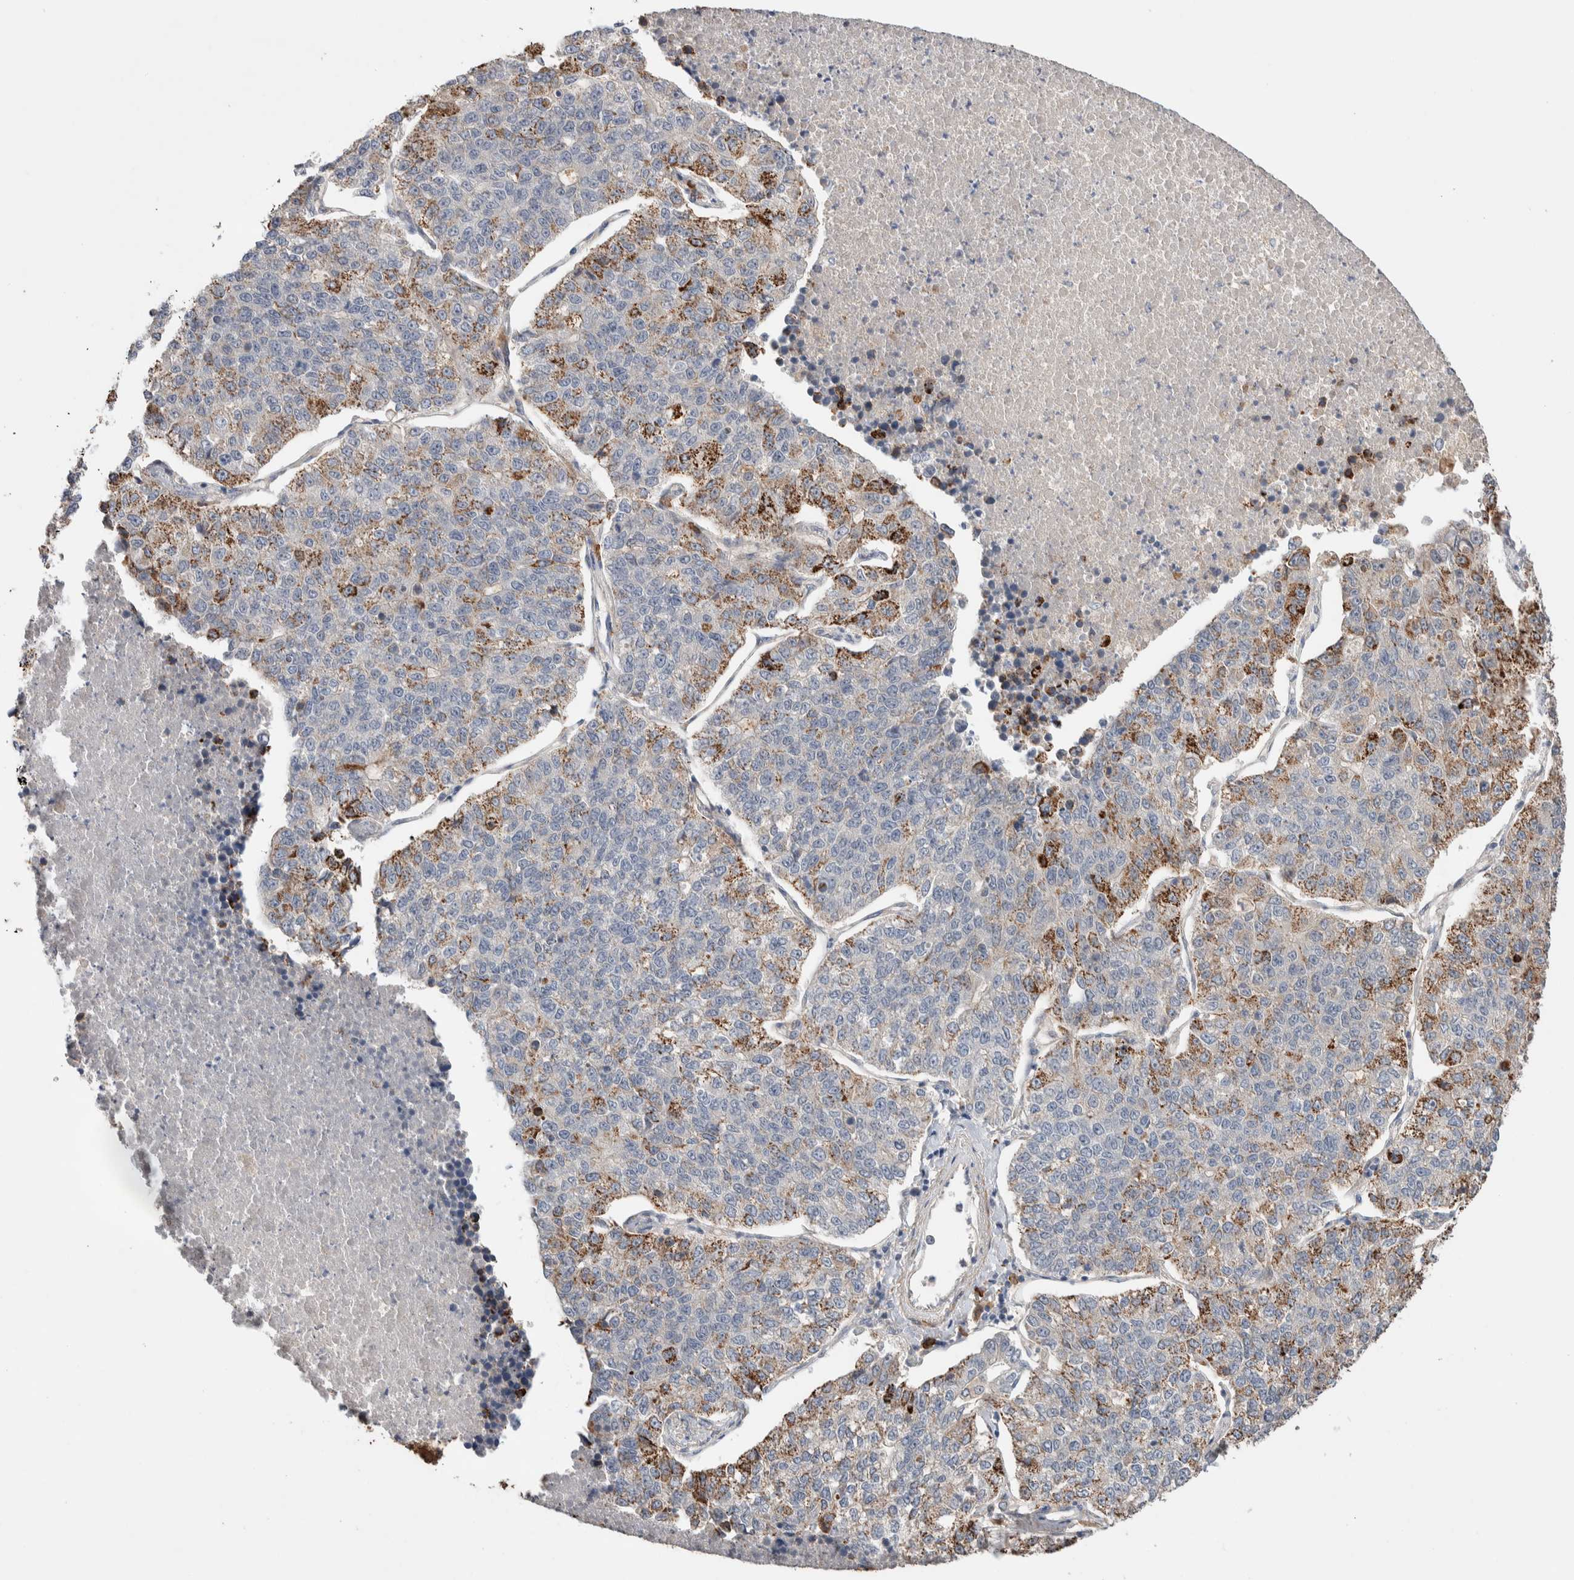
{"staining": {"intensity": "moderate", "quantity": "<25%", "location": "cytoplasmic/membranous"}, "tissue": "lung cancer", "cell_type": "Tumor cells", "image_type": "cancer", "snomed": [{"axis": "morphology", "description": "Adenocarcinoma, NOS"}, {"axis": "topography", "description": "Lung"}], "caption": "This histopathology image displays lung adenocarcinoma stained with immunohistochemistry (IHC) to label a protein in brown. The cytoplasmic/membranous of tumor cells show moderate positivity for the protein. Nuclei are counter-stained blue.", "gene": "WDR91", "patient": {"sex": "male", "age": 49}}